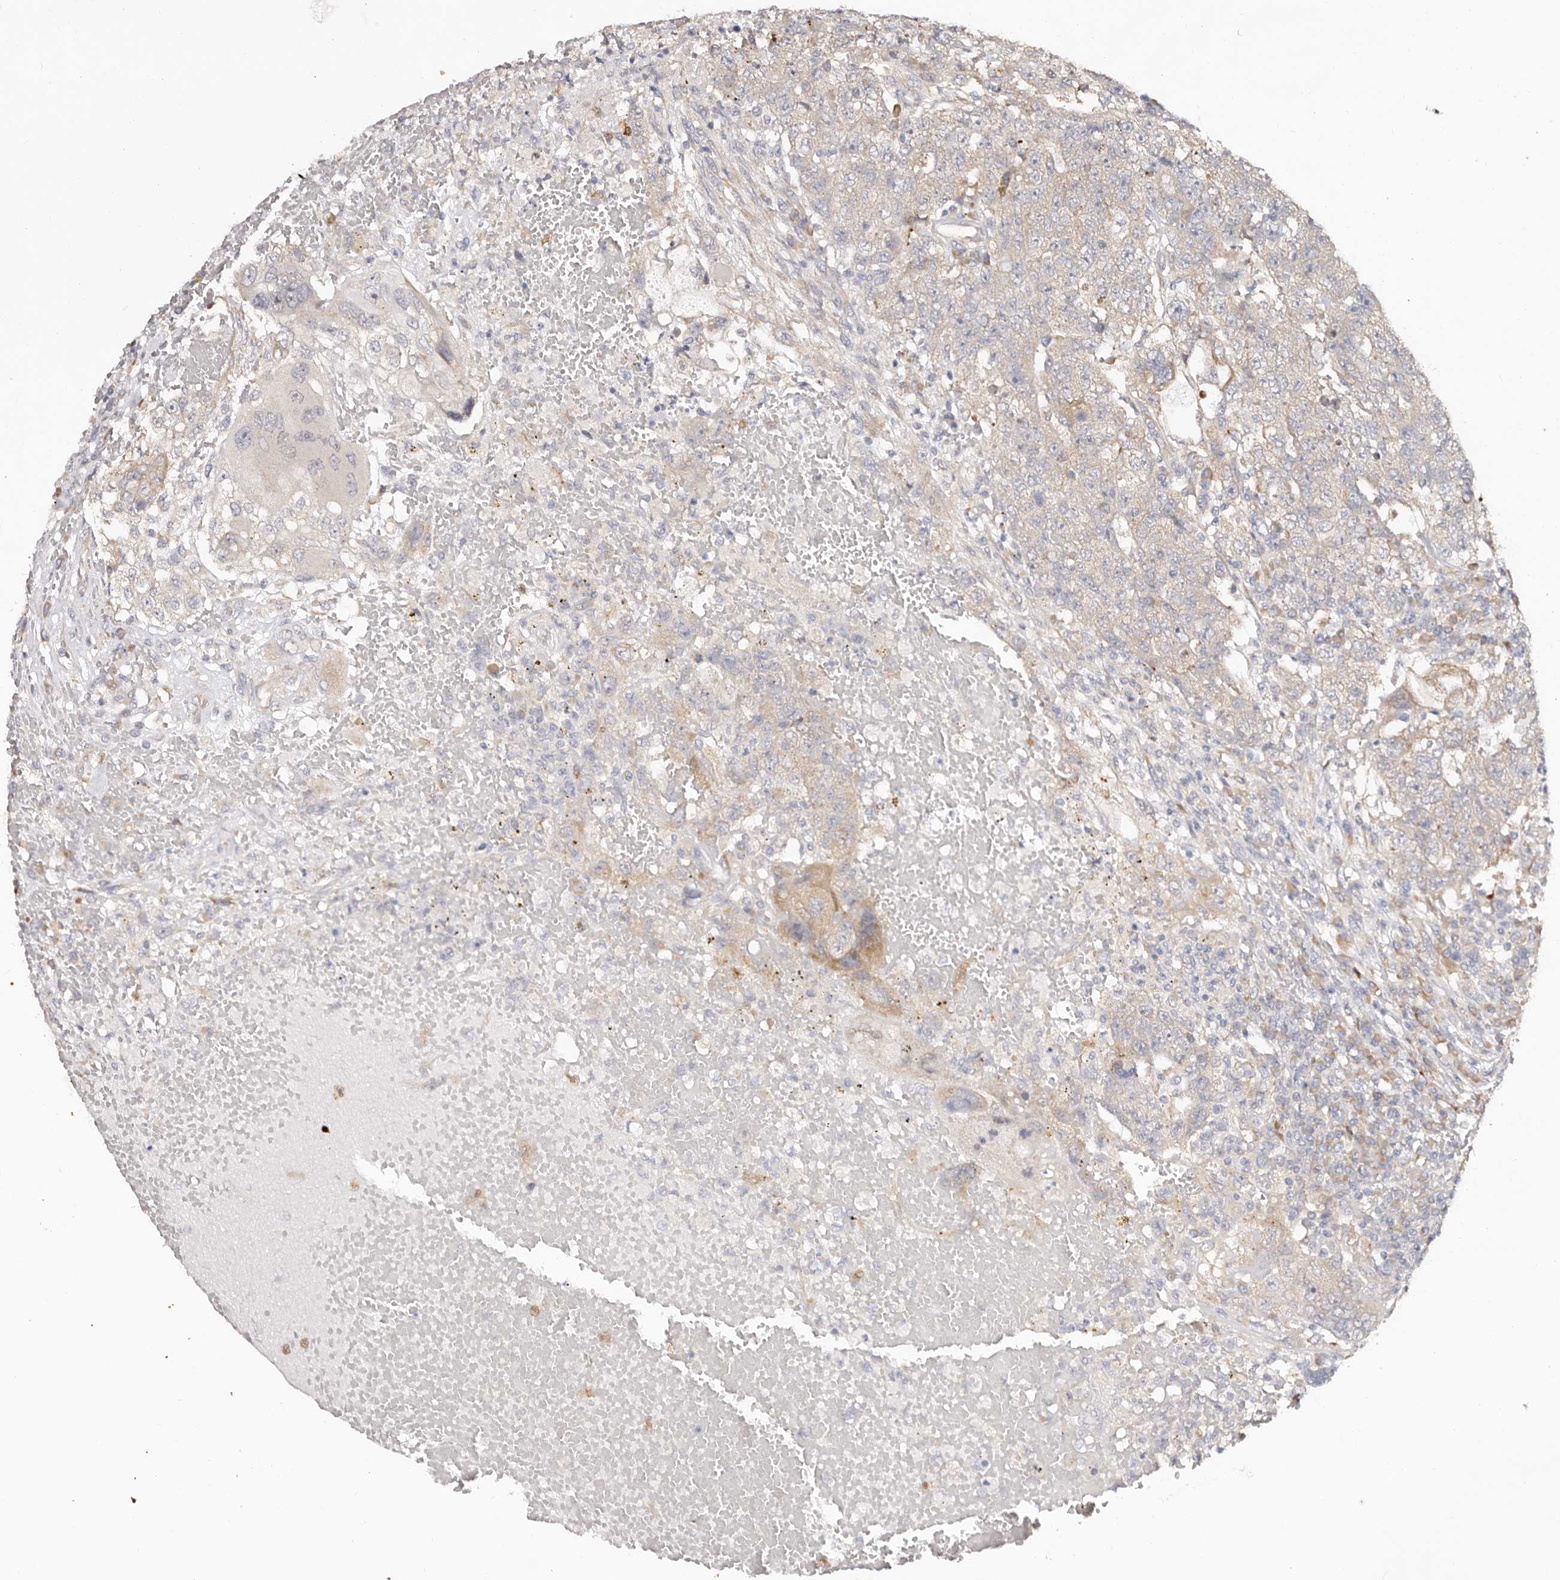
{"staining": {"intensity": "weak", "quantity": "<25%", "location": "cytoplasmic/membranous"}, "tissue": "testis cancer", "cell_type": "Tumor cells", "image_type": "cancer", "snomed": [{"axis": "morphology", "description": "Carcinoma, Embryonal, NOS"}, {"axis": "topography", "description": "Testis"}], "caption": "Image shows no significant protein expression in tumor cells of testis cancer. (Stains: DAB (3,3'-diaminobenzidine) immunohistochemistry (IHC) with hematoxylin counter stain, Microscopy: brightfield microscopy at high magnification).", "gene": "BCL2L15", "patient": {"sex": "male", "age": 26}}